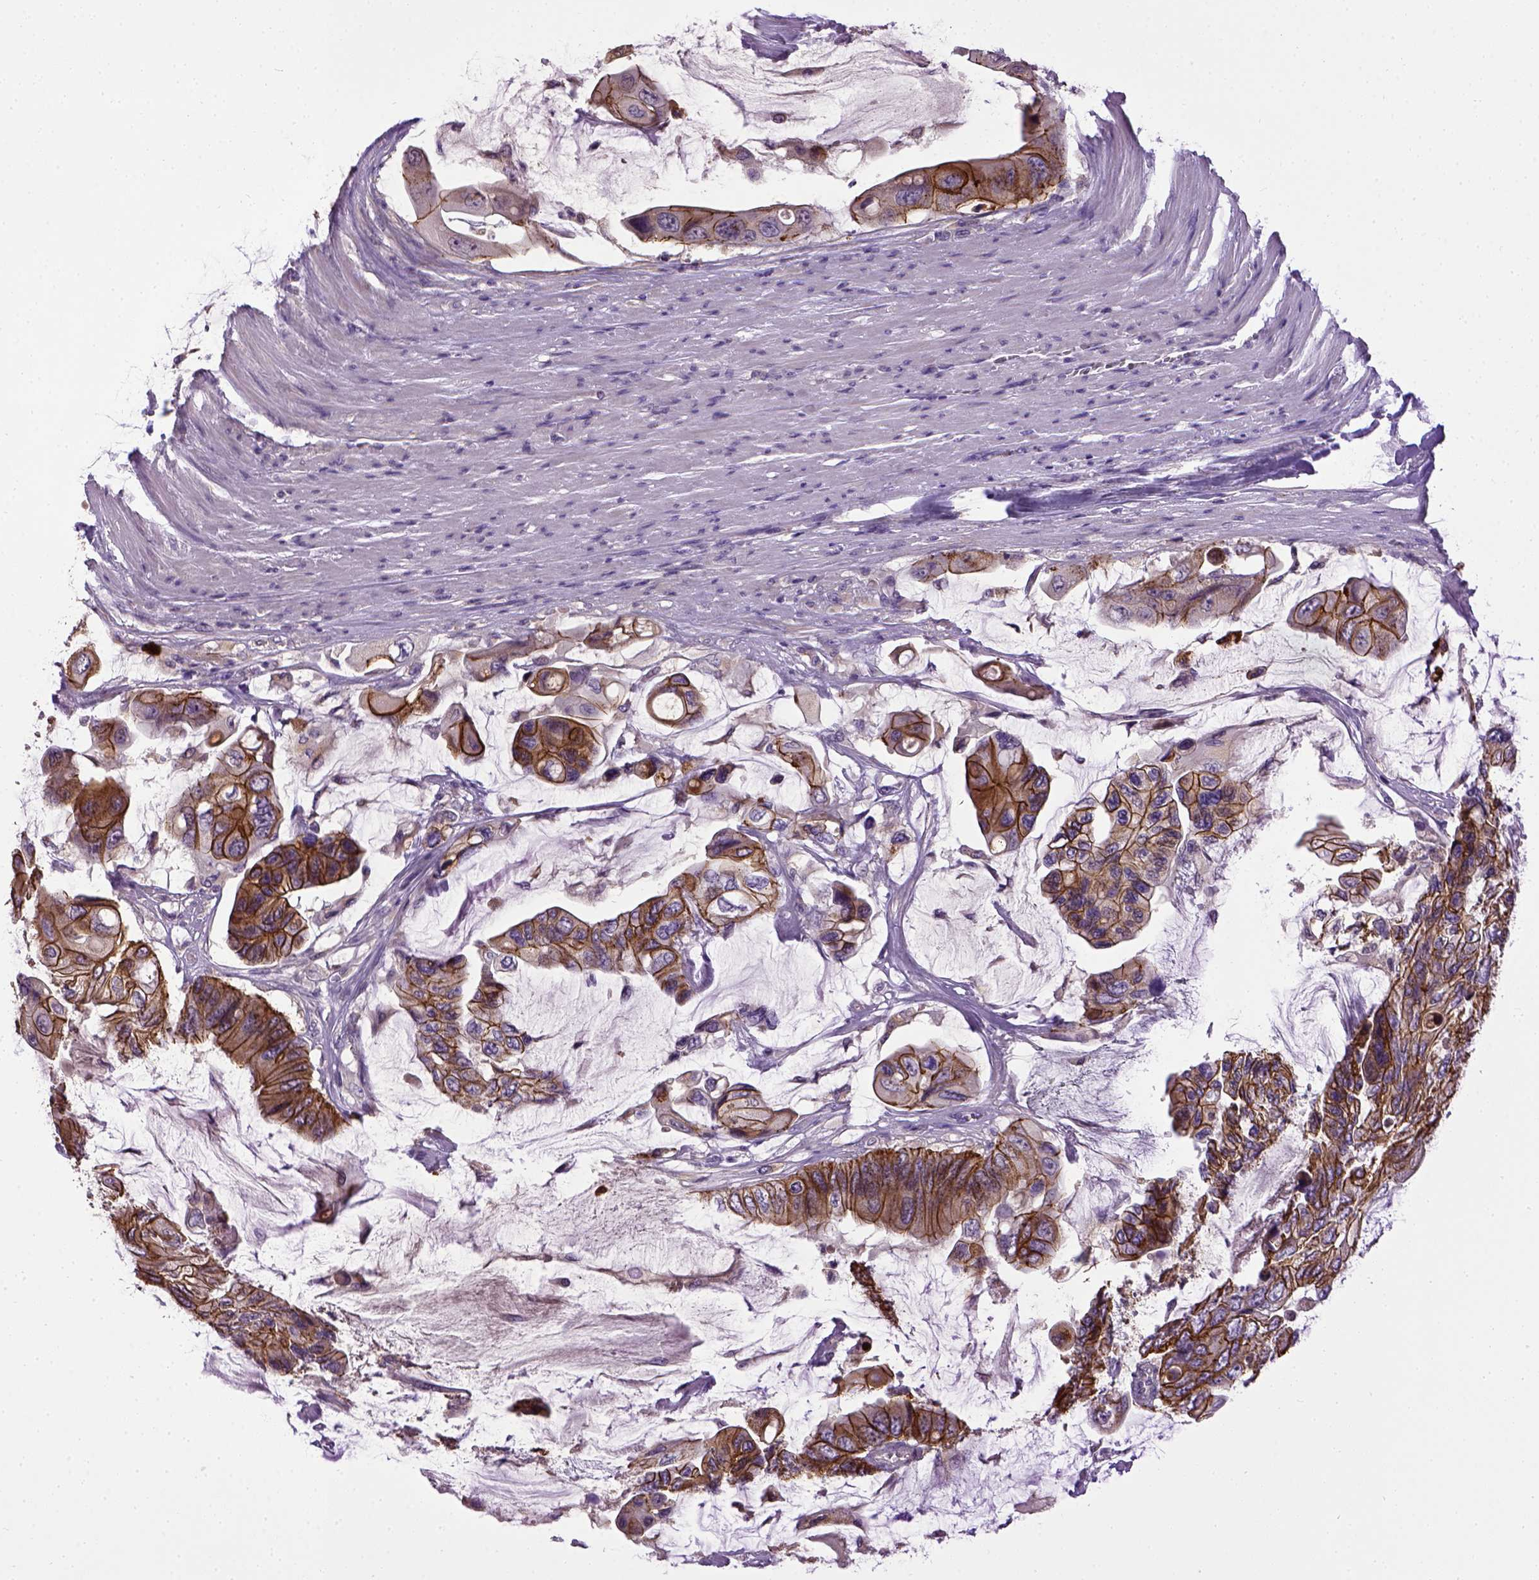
{"staining": {"intensity": "strong", "quantity": ">75%", "location": "cytoplasmic/membranous"}, "tissue": "colorectal cancer", "cell_type": "Tumor cells", "image_type": "cancer", "snomed": [{"axis": "morphology", "description": "Adenocarcinoma, NOS"}, {"axis": "topography", "description": "Rectum"}], "caption": "Immunohistochemical staining of human colorectal cancer displays high levels of strong cytoplasmic/membranous positivity in approximately >75% of tumor cells.", "gene": "CDH1", "patient": {"sex": "male", "age": 63}}